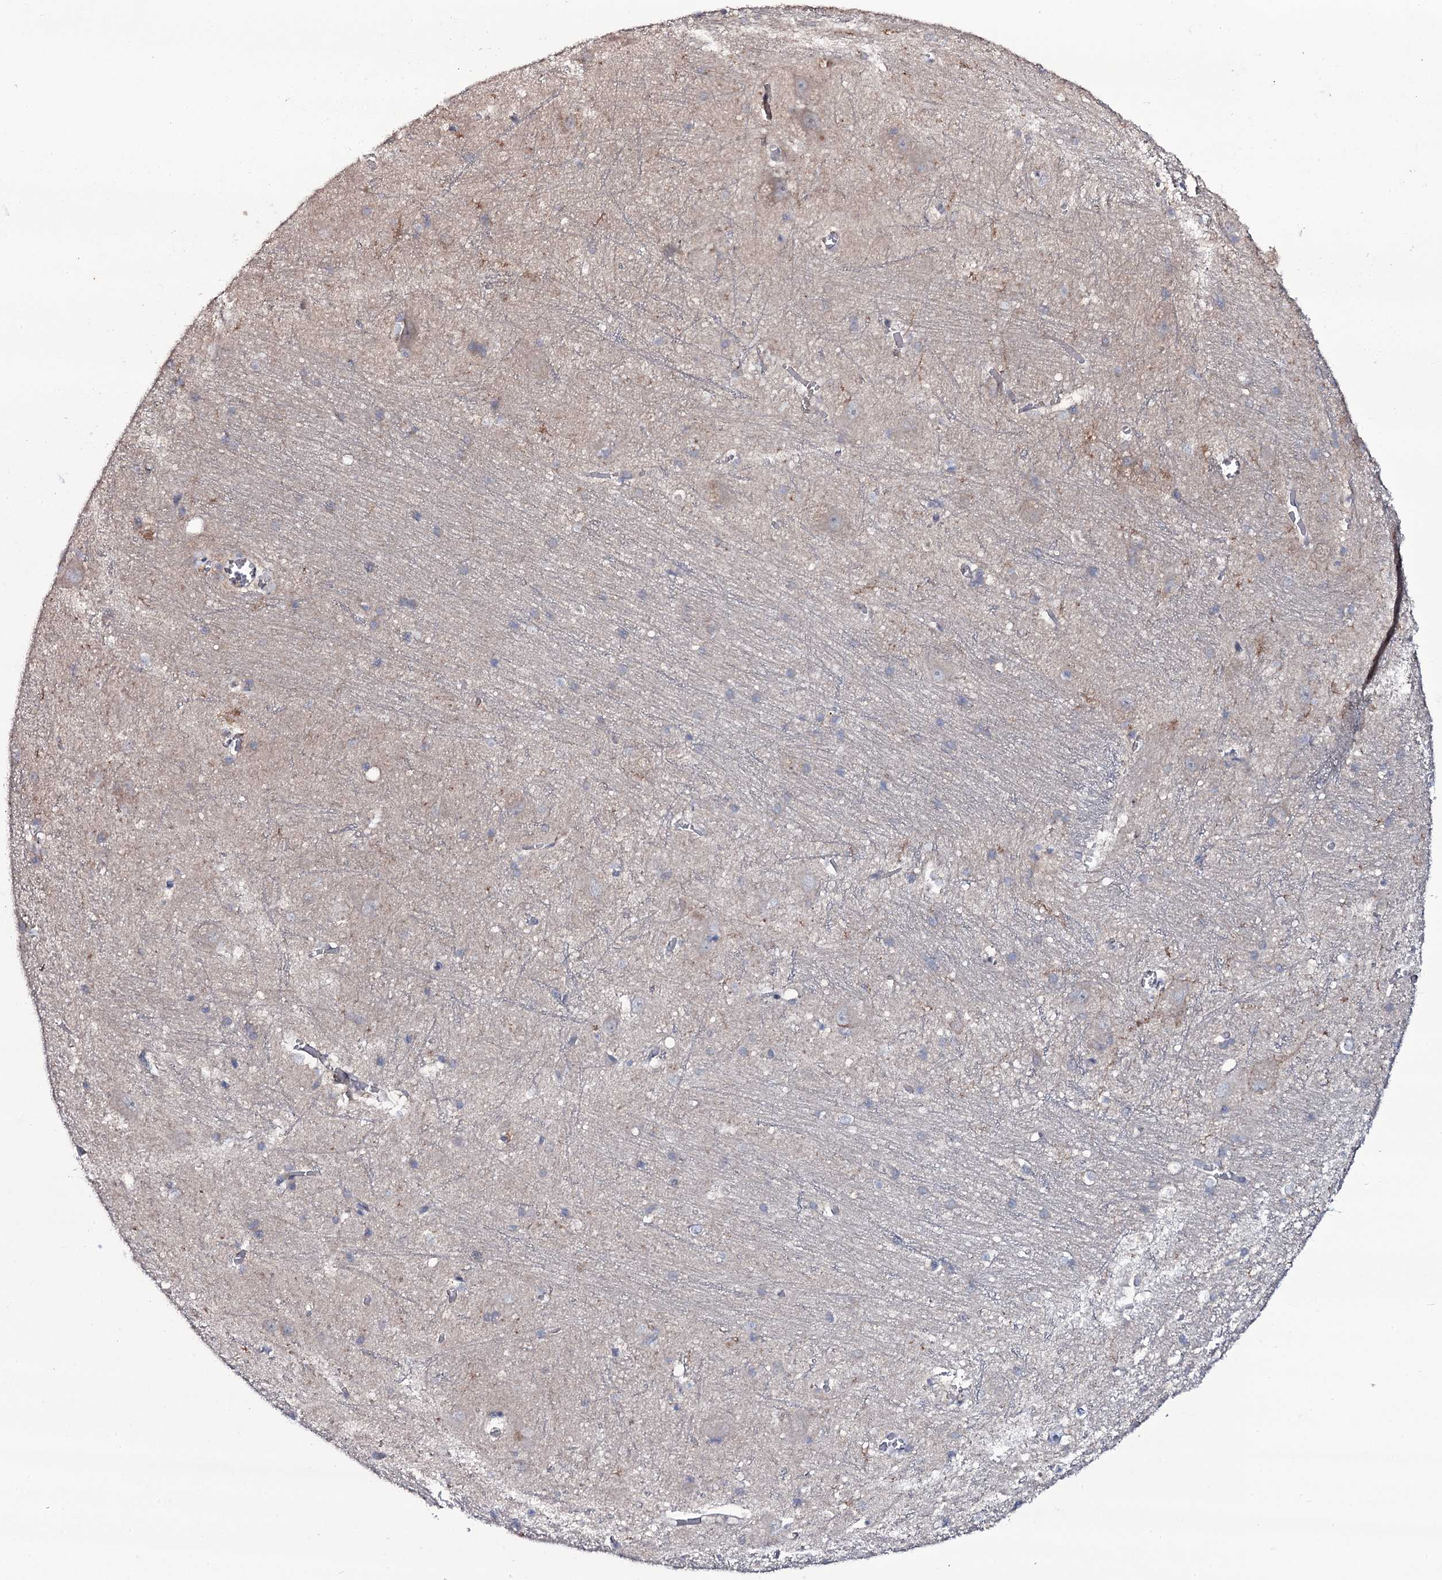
{"staining": {"intensity": "negative", "quantity": "none", "location": "none"}, "tissue": "caudate", "cell_type": "Glial cells", "image_type": "normal", "snomed": [{"axis": "morphology", "description": "Normal tissue, NOS"}, {"axis": "topography", "description": "Lateral ventricle wall"}], "caption": "Immunohistochemistry photomicrograph of normal caudate: caudate stained with DAB (3,3'-diaminobenzidine) shows no significant protein staining in glial cells.", "gene": "SNAP23", "patient": {"sex": "male", "age": 37}}